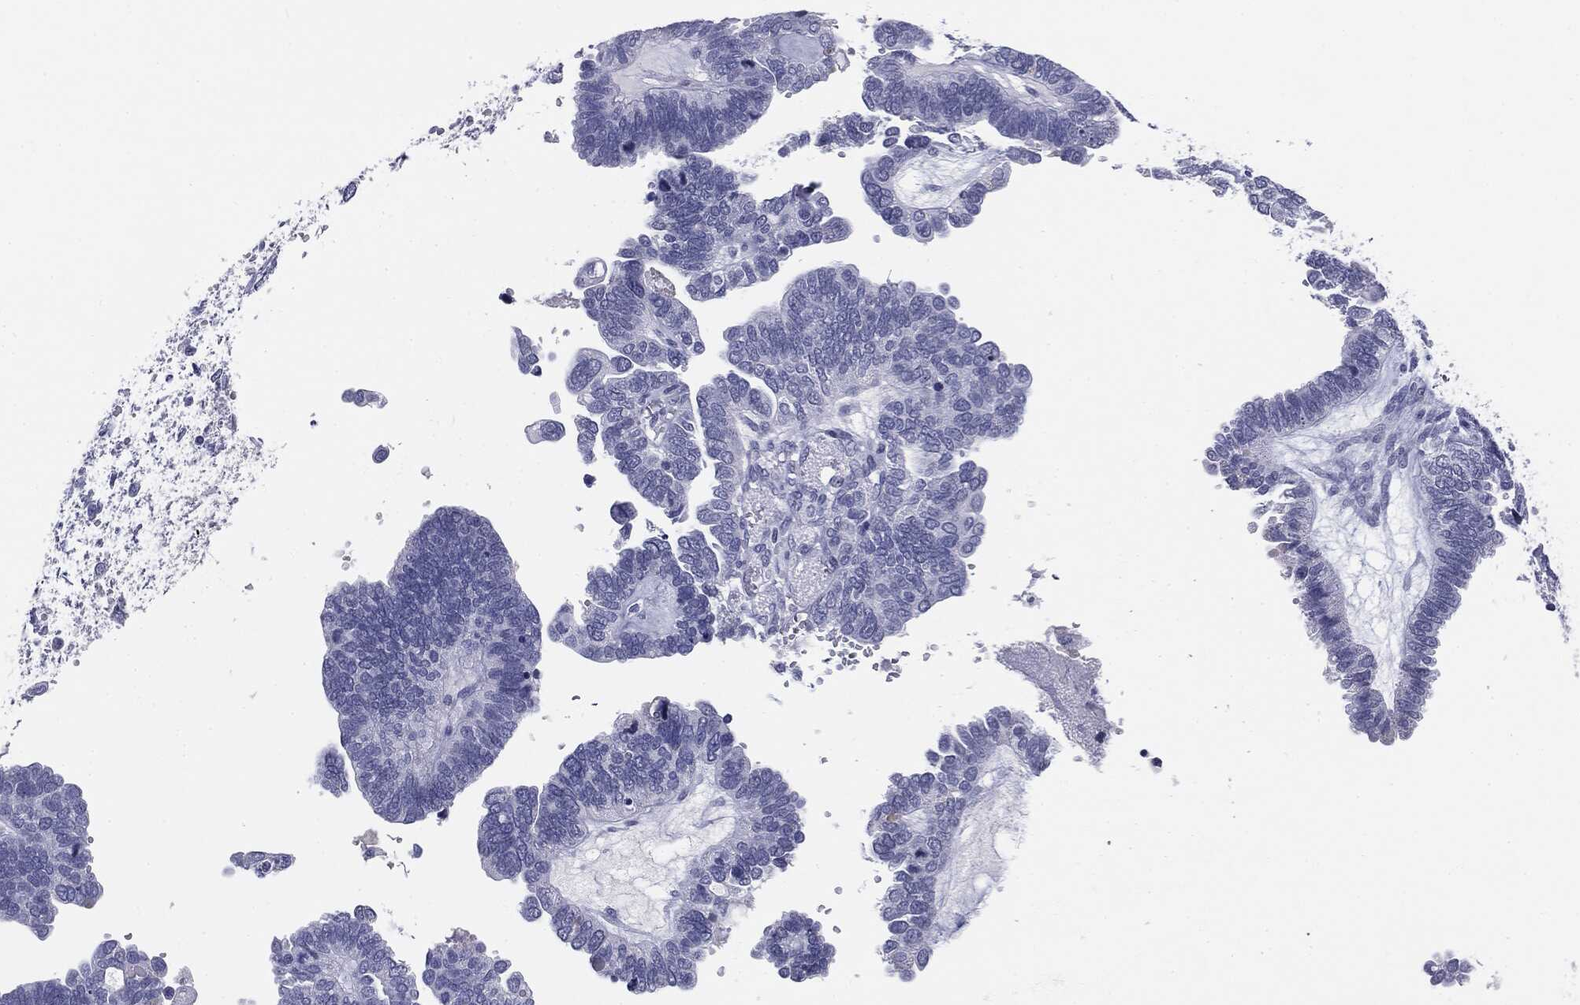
{"staining": {"intensity": "negative", "quantity": "none", "location": "none"}, "tissue": "ovarian cancer", "cell_type": "Tumor cells", "image_type": "cancer", "snomed": [{"axis": "morphology", "description": "Cystadenocarcinoma, serous, NOS"}, {"axis": "topography", "description": "Ovary"}], "caption": "Immunohistochemical staining of human serous cystadenocarcinoma (ovarian) shows no significant staining in tumor cells.", "gene": "SERPINB4", "patient": {"sex": "female", "age": 51}}